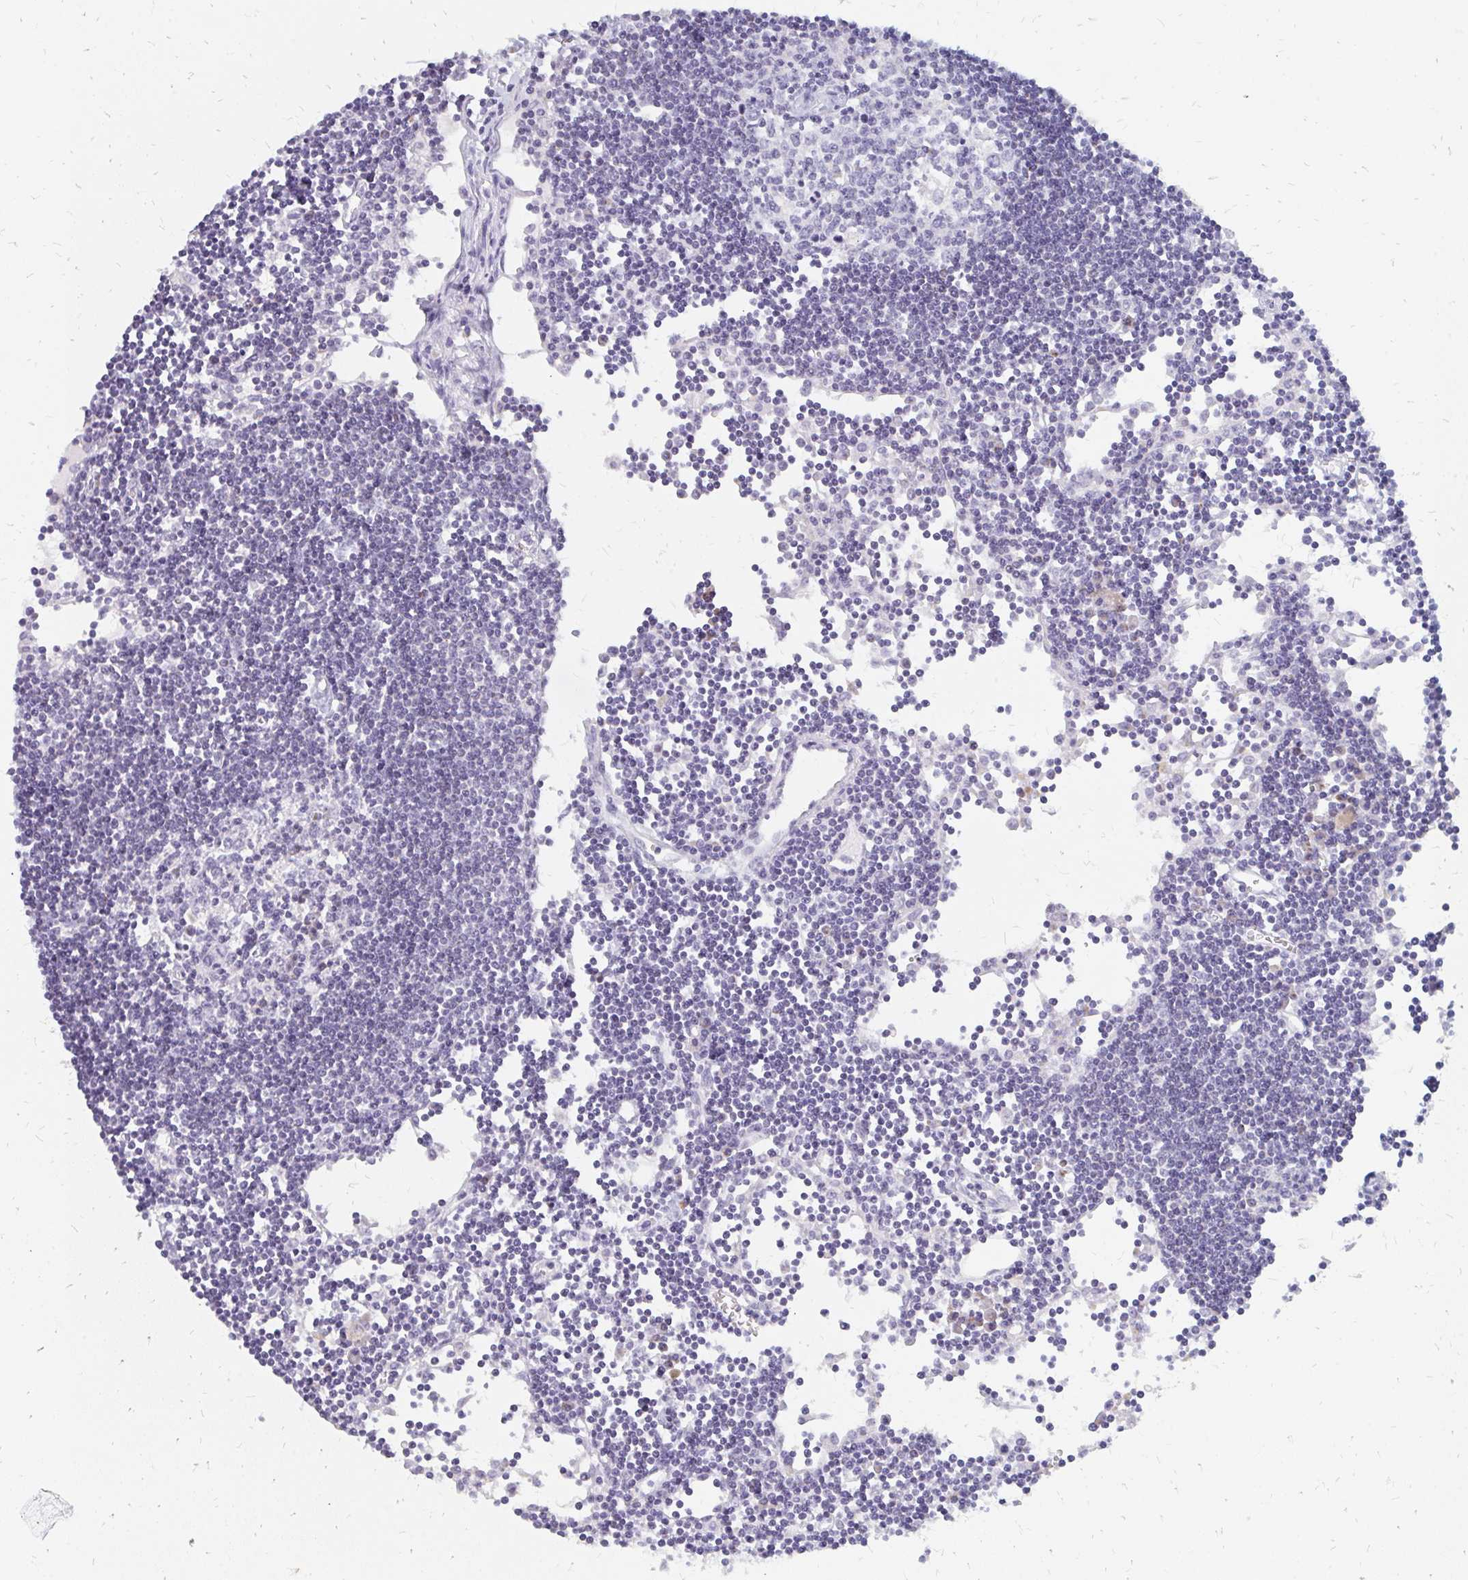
{"staining": {"intensity": "moderate", "quantity": "<25%", "location": "cytoplasmic/membranous"}, "tissue": "lymph node", "cell_type": "Germinal center cells", "image_type": "normal", "snomed": [{"axis": "morphology", "description": "Normal tissue, NOS"}, {"axis": "topography", "description": "Lymph node"}], "caption": "Lymph node stained with IHC exhibits moderate cytoplasmic/membranous staining in about <25% of germinal center cells. (DAB (3,3'-diaminobenzidine) IHC, brown staining for protein, blue staining for nuclei).", "gene": "OR10V1", "patient": {"sex": "female", "age": 65}}